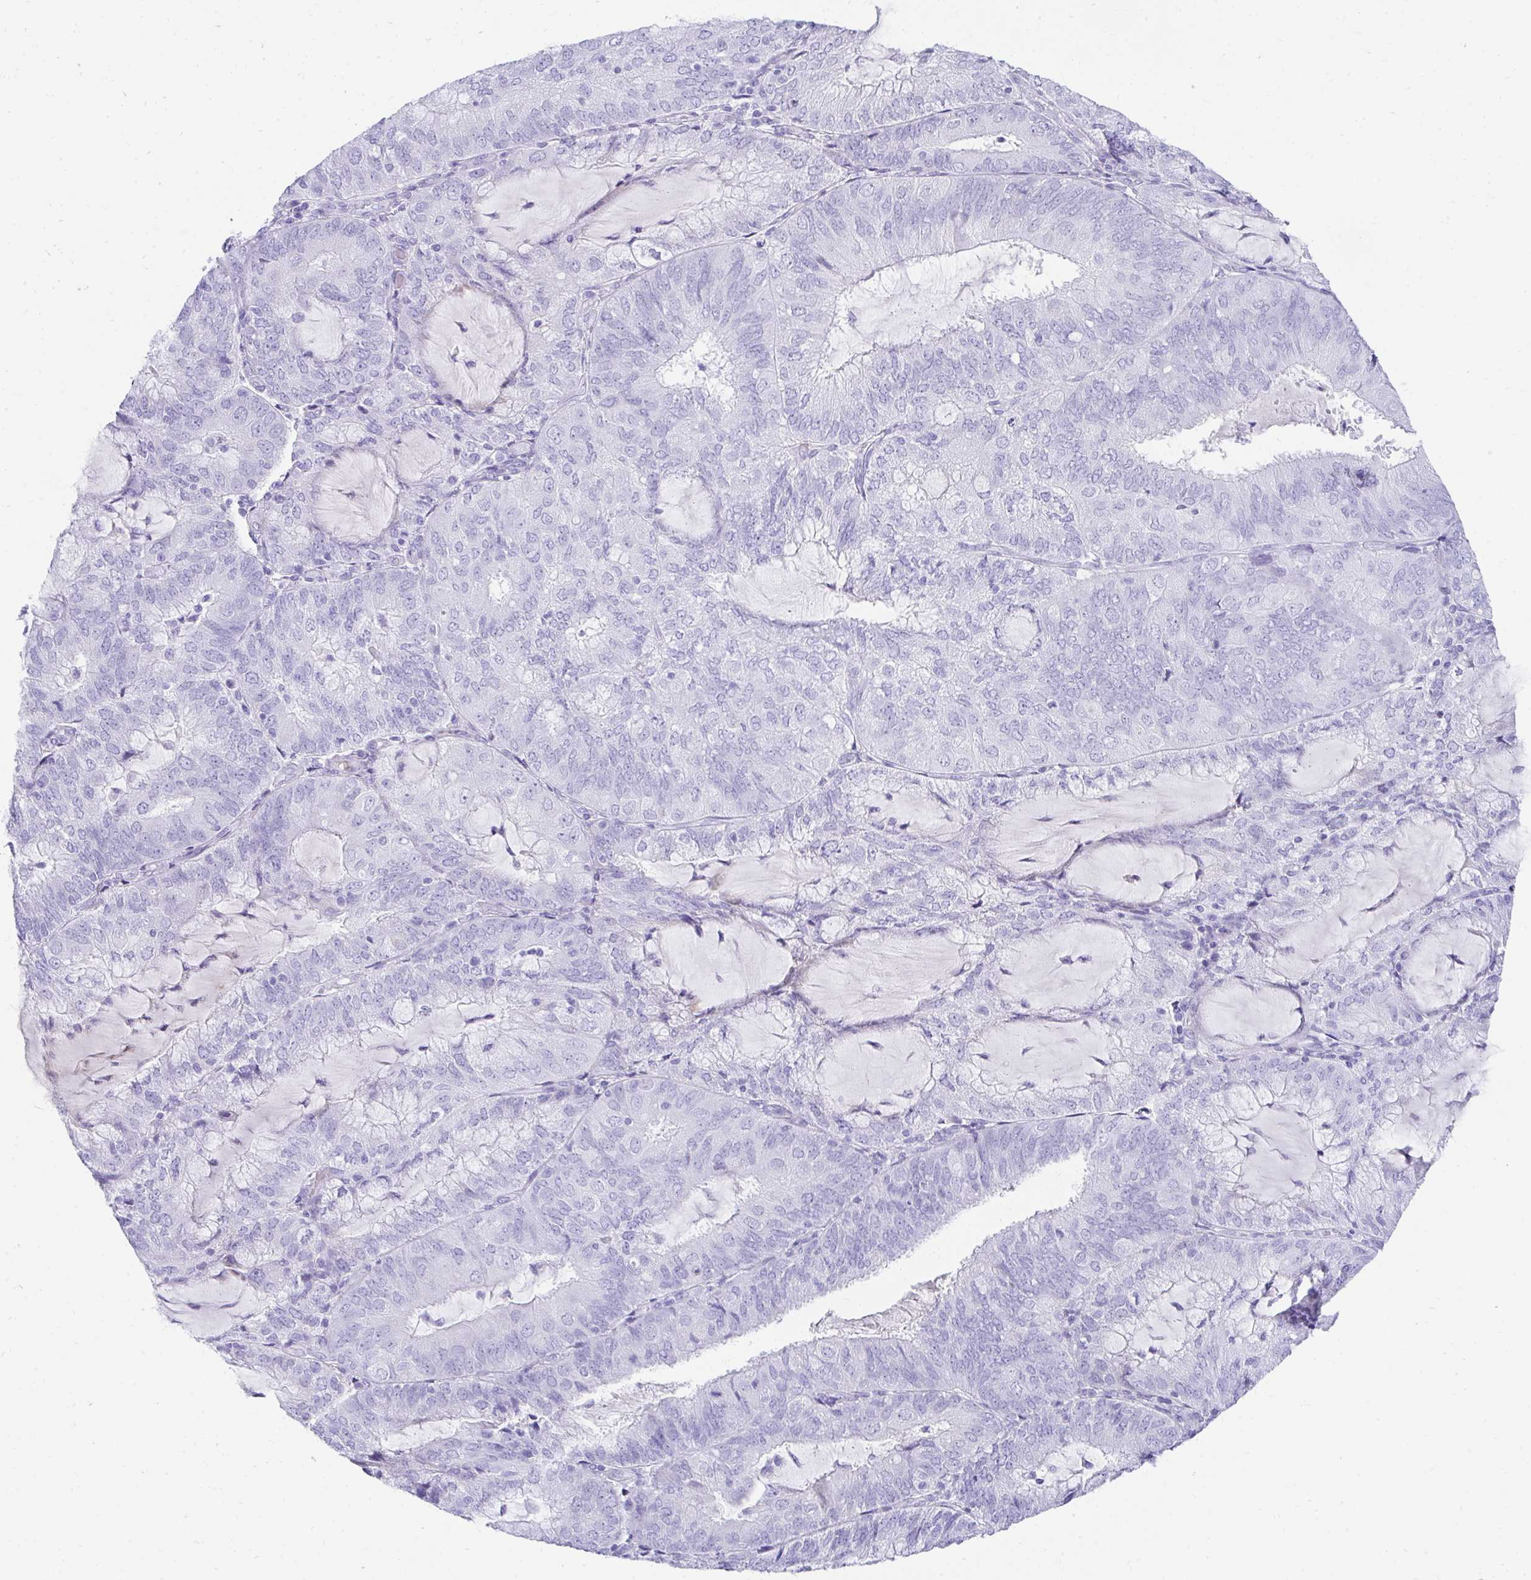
{"staining": {"intensity": "negative", "quantity": "none", "location": "none"}, "tissue": "endometrial cancer", "cell_type": "Tumor cells", "image_type": "cancer", "snomed": [{"axis": "morphology", "description": "Adenocarcinoma, NOS"}, {"axis": "topography", "description": "Endometrium"}], "caption": "DAB (3,3'-diaminobenzidine) immunohistochemical staining of adenocarcinoma (endometrial) shows no significant staining in tumor cells.", "gene": "TNNT1", "patient": {"sex": "female", "age": 81}}